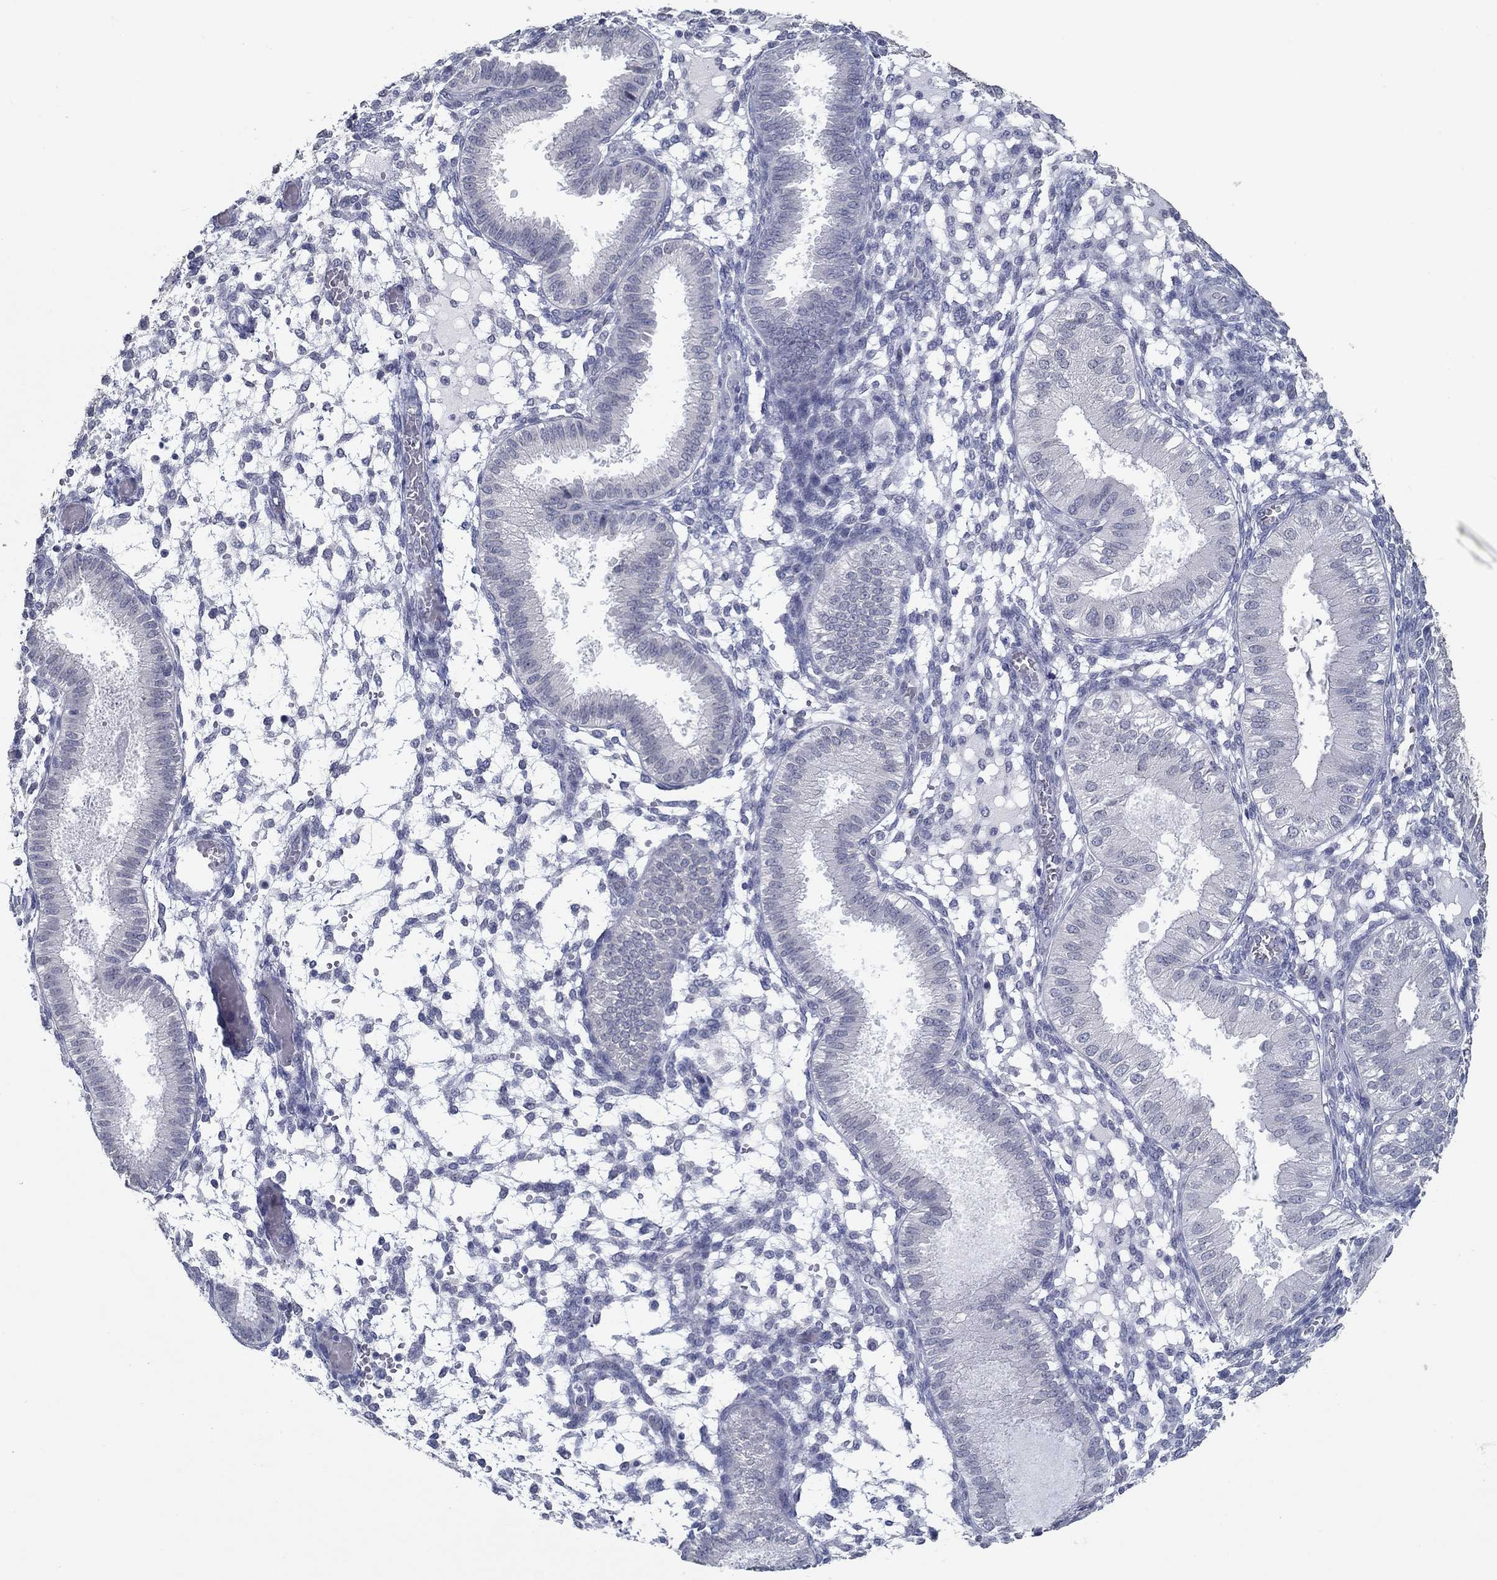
{"staining": {"intensity": "negative", "quantity": "none", "location": "none"}, "tissue": "endometrium", "cell_type": "Cells in endometrial stroma", "image_type": "normal", "snomed": [{"axis": "morphology", "description": "Normal tissue, NOS"}, {"axis": "topography", "description": "Endometrium"}], "caption": "This is an immunohistochemistry histopathology image of benign human endometrium. There is no staining in cells in endometrial stroma.", "gene": "NUP155", "patient": {"sex": "female", "age": 43}}